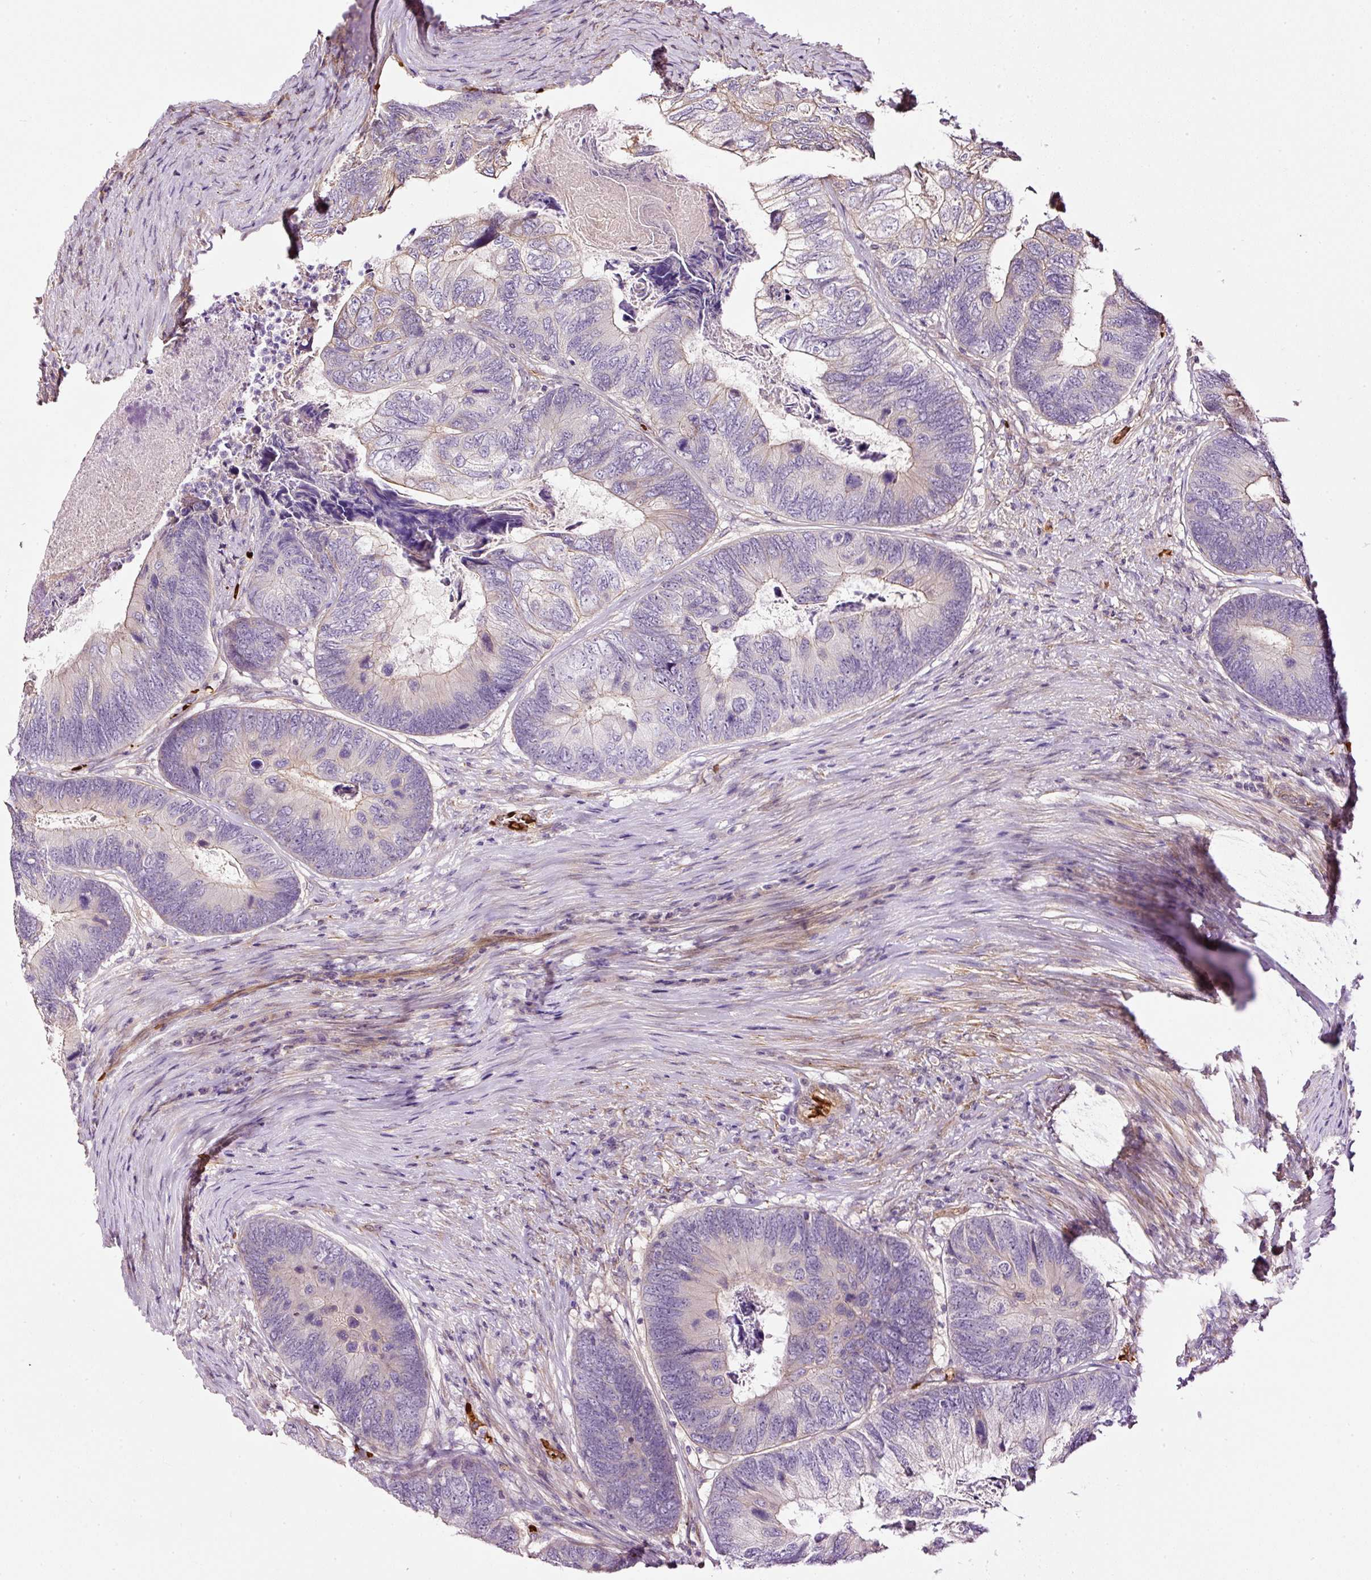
{"staining": {"intensity": "negative", "quantity": "none", "location": "none"}, "tissue": "colorectal cancer", "cell_type": "Tumor cells", "image_type": "cancer", "snomed": [{"axis": "morphology", "description": "Adenocarcinoma, NOS"}, {"axis": "topography", "description": "Colon"}], "caption": "Colorectal cancer stained for a protein using immunohistochemistry displays no expression tumor cells.", "gene": "USHBP1", "patient": {"sex": "female", "age": 67}}